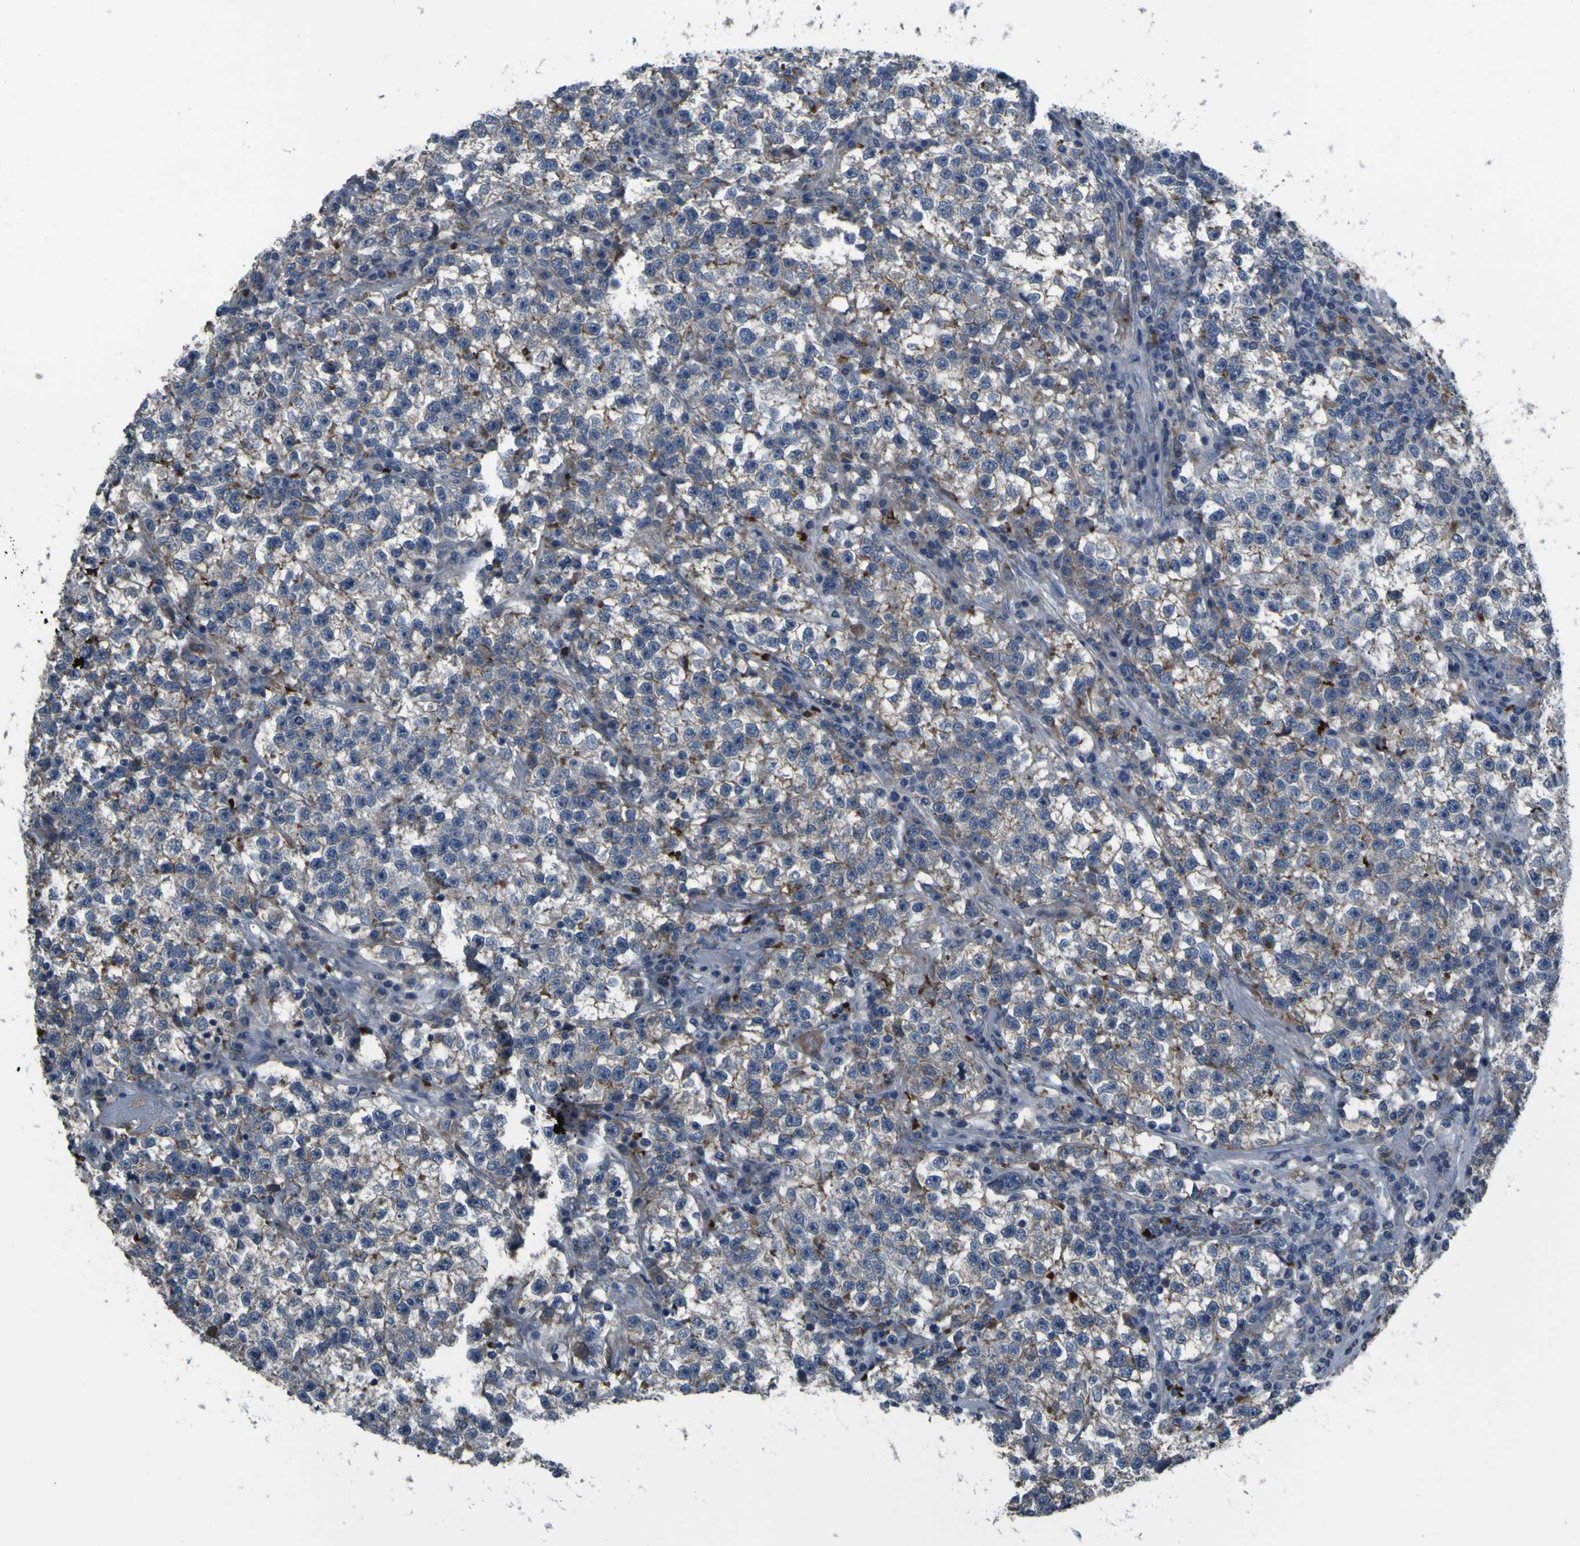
{"staining": {"intensity": "weak", "quantity": ">75%", "location": "cytoplasmic/membranous"}, "tissue": "testis cancer", "cell_type": "Tumor cells", "image_type": "cancer", "snomed": [{"axis": "morphology", "description": "Seminoma, NOS"}, {"axis": "topography", "description": "Testis"}], "caption": "Testis cancer (seminoma) stained with immunohistochemistry exhibits weak cytoplasmic/membranous staining in about >75% of tumor cells. (Stains: DAB in brown, nuclei in blue, Microscopy: brightfield microscopy at high magnification).", "gene": "GRAMD1A", "patient": {"sex": "male", "age": 22}}